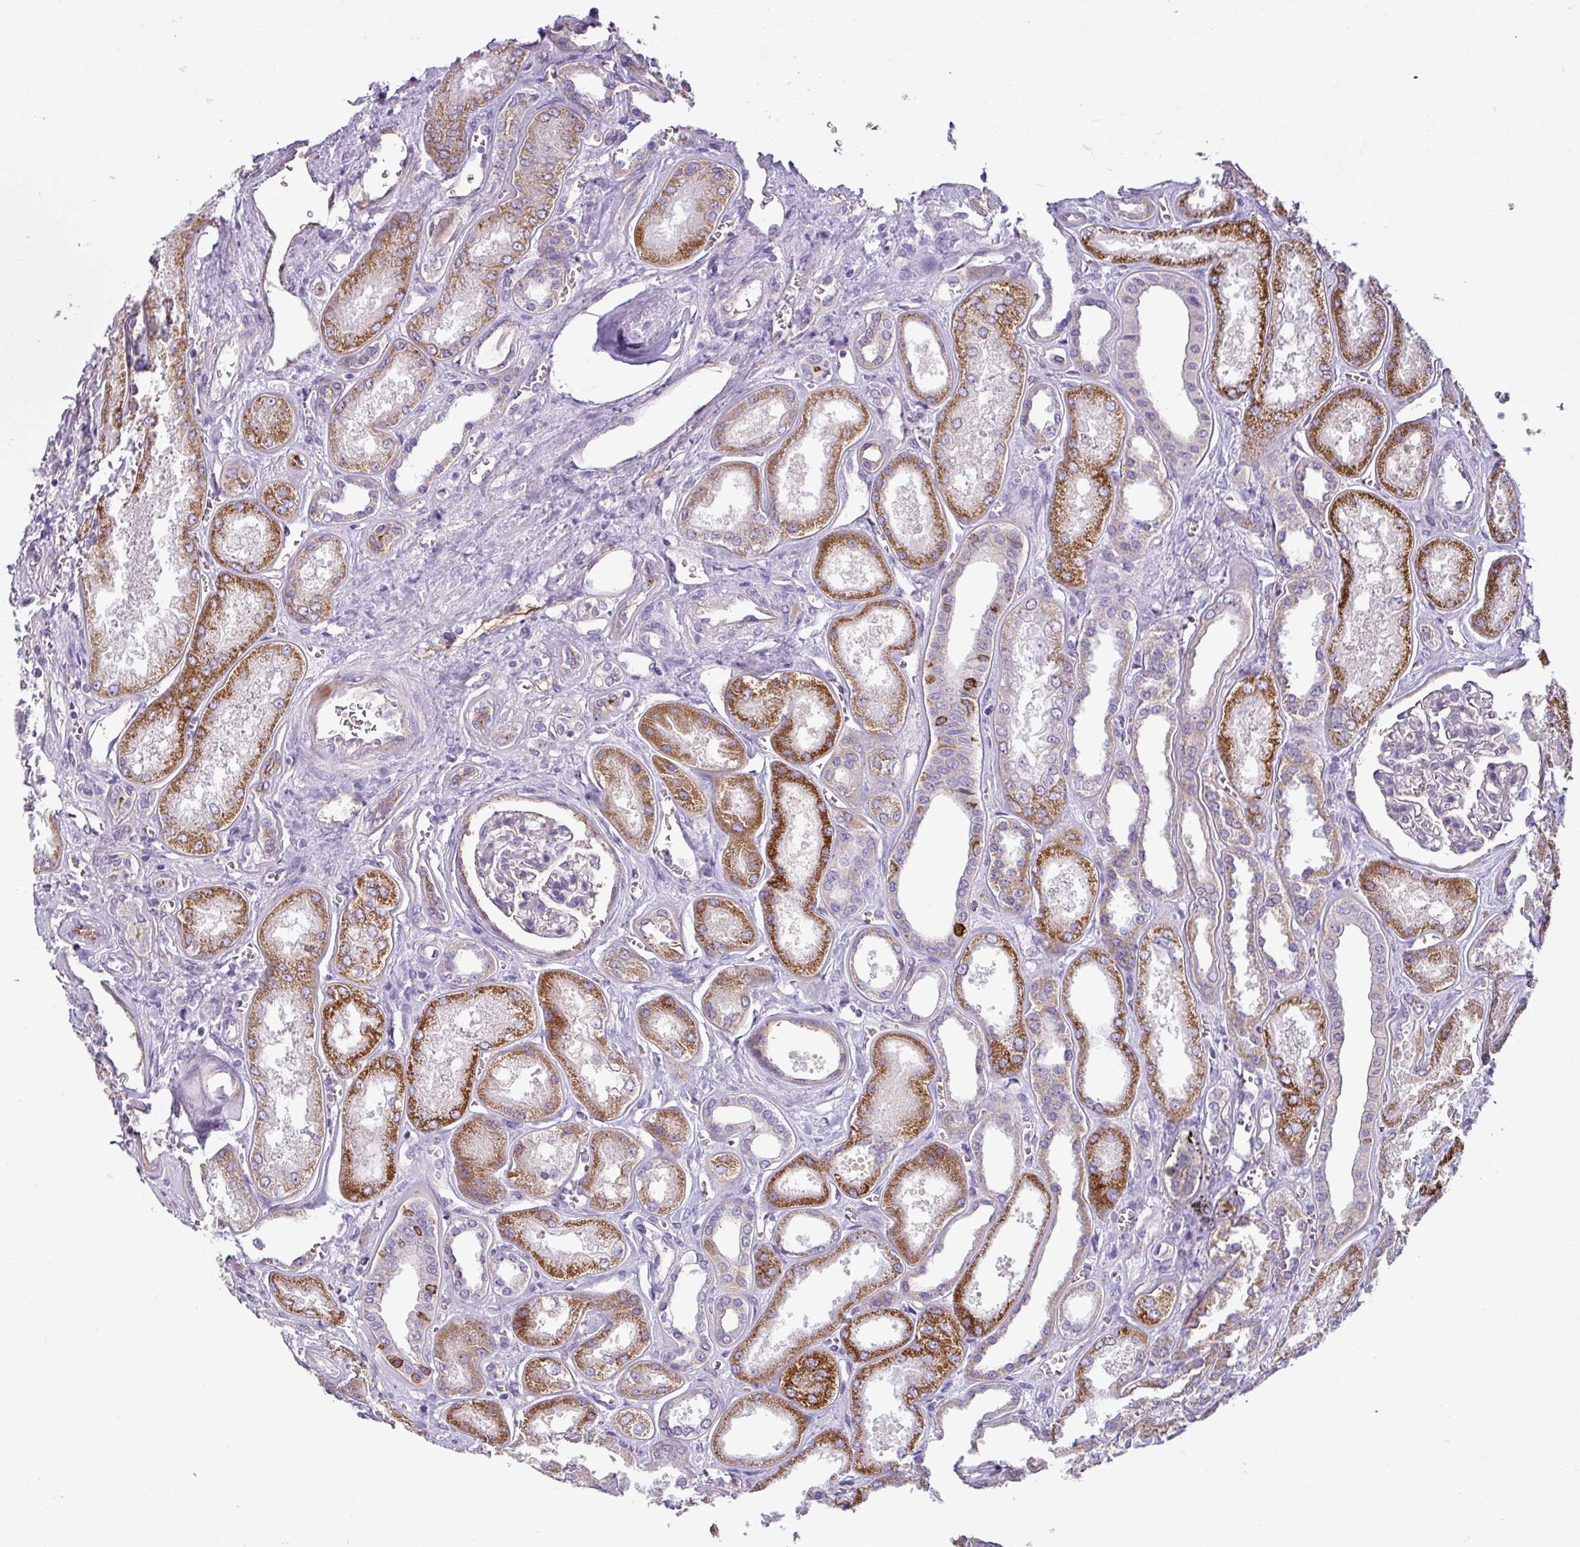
{"staining": {"intensity": "negative", "quantity": "none", "location": "none"}, "tissue": "kidney", "cell_type": "Cells in glomeruli", "image_type": "normal", "snomed": [{"axis": "morphology", "description": "Normal tissue, NOS"}, {"axis": "morphology", "description": "Adenocarcinoma, NOS"}, {"axis": "topography", "description": "Kidney"}], "caption": "IHC photomicrograph of benign kidney: kidney stained with DAB (3,3'-diaminobenzidine) demonstrates no significant protein positivity in cells in glomeruli. Nuclei are stained in blue.", "gene": "TMEM178B", "patient": {"sex": "female", "age": 68}}